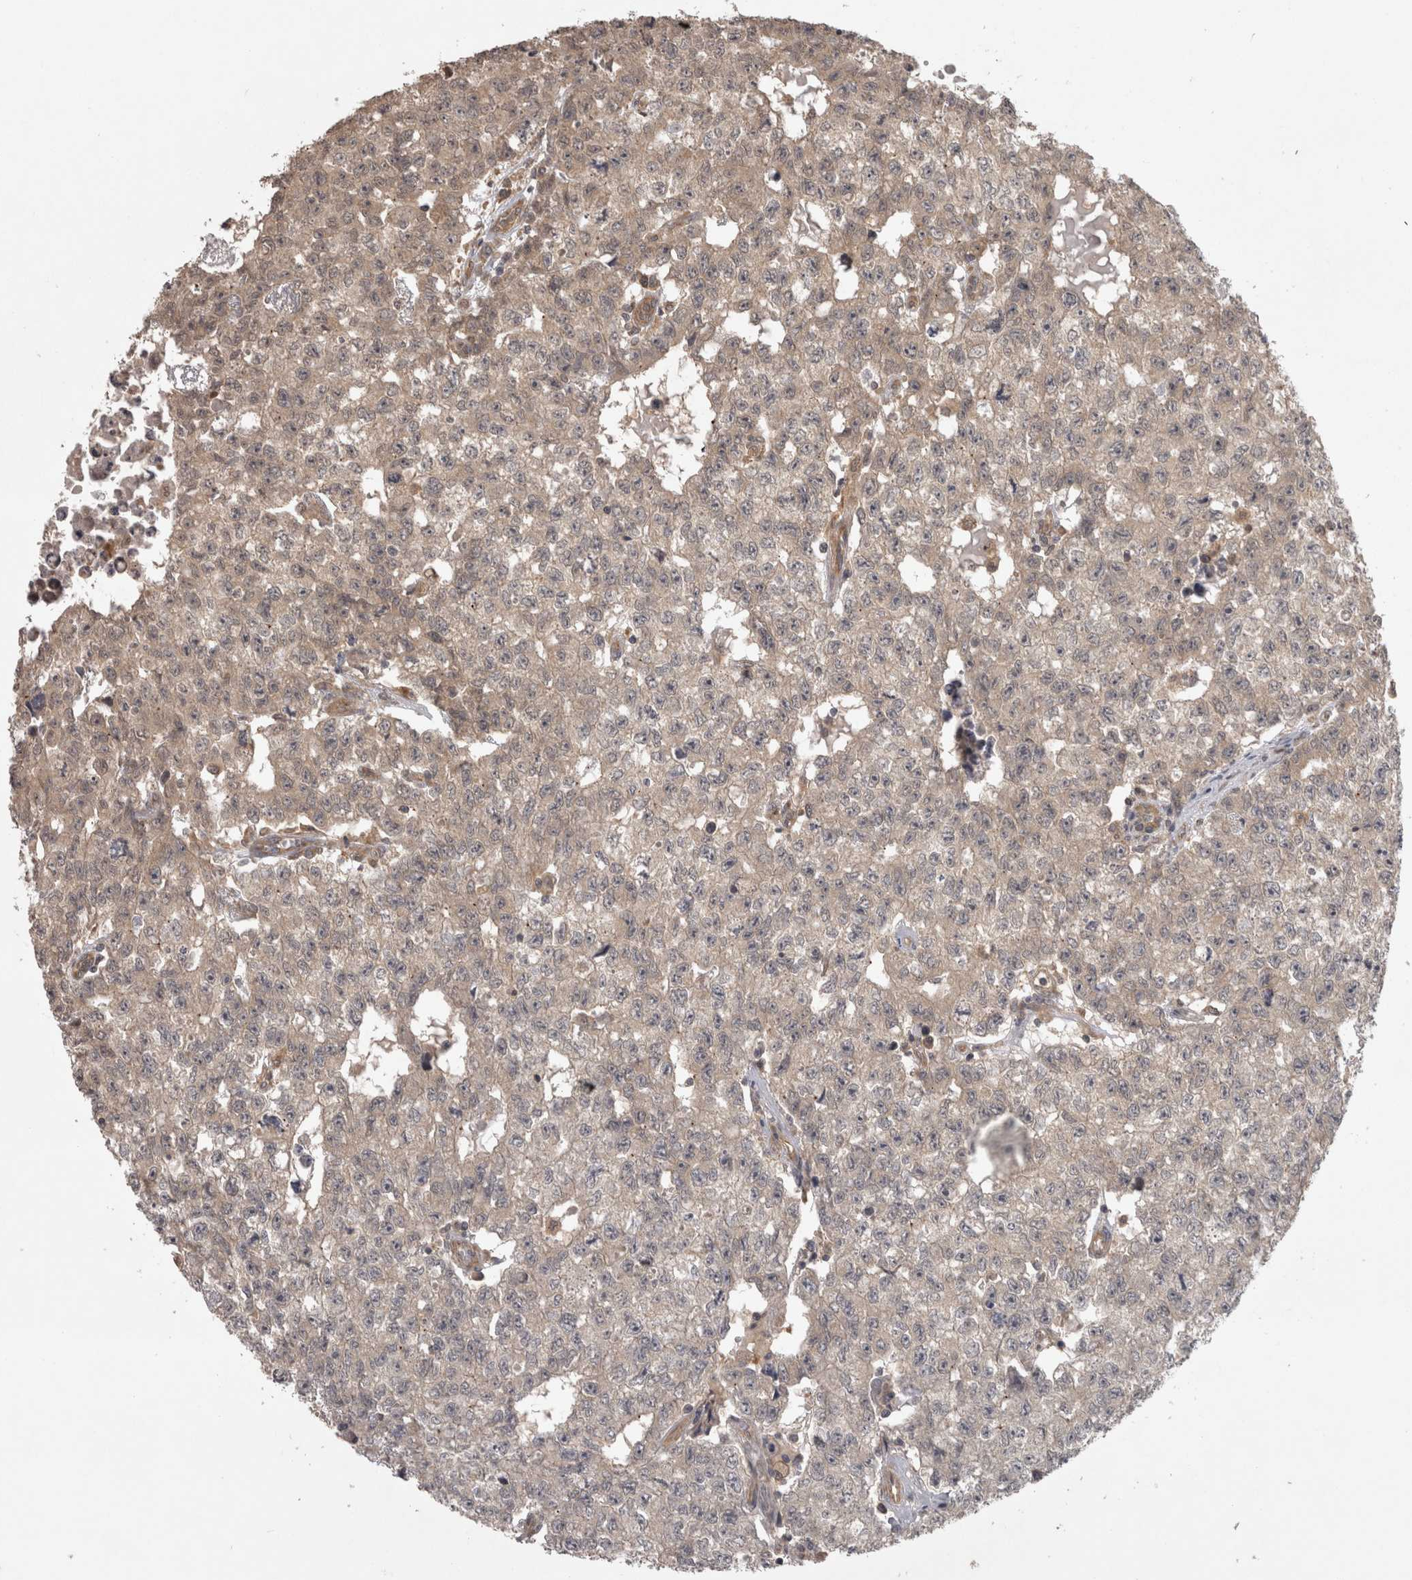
{"staining": {"intensity": "weak", "quantity": "<25%", "location": "cytoplasmic/membranous"}, "tissue": "testis cancer", "cell_type": "Tumor cells", "image_type": "cancer", "snomed": [{"axis": "morphology", "description": "Carcinoma, Embryonal, NOS"}, {"axis": "topography", "description": "Testis"}], "caption": "This is a histopathology image of IHC staining of testis embryonal carcinoma, which shows no staining in tumor cells.", "gene": "MICU3", "patient": {"sex": "male", "age": 28}}